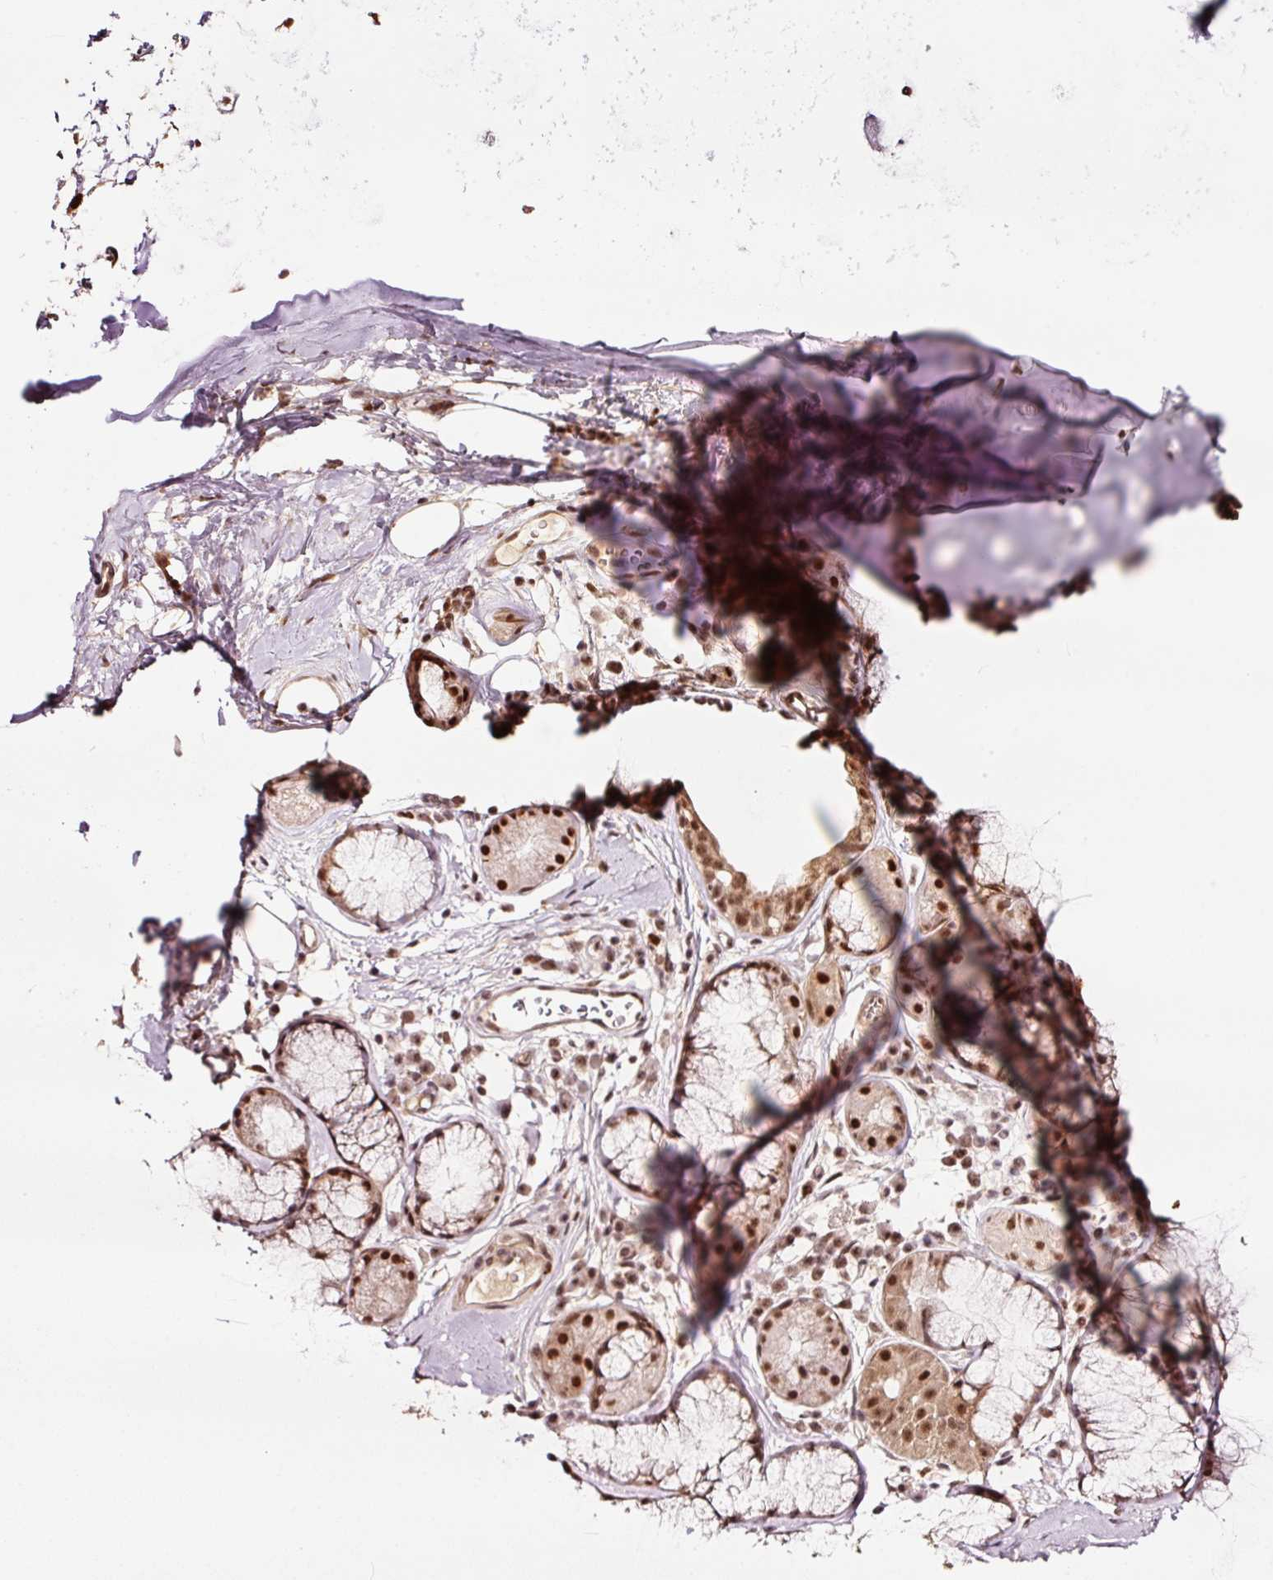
{"staining": {"intensity": "weak", "quantity": ">75%", "location": "nuclear"}, "tissue": "adipose tissue", "cell_type": "Adipocytes", "image_type": "normal", "snomed": [{"axis": "morphology", "description": "Normal tissue, NOS"}, {"axis": "topography", "description": "Cartilage tissue"}, {"axis": "topography", "description": "Bronchus"}], "caption": "Weak nuclear protein positivity is present in about >75% of adipocytes in adipose tissue. Nuclei are stained in blue.", "gene": "RFC4", "patient": {"sex": "male", "age": 58}}